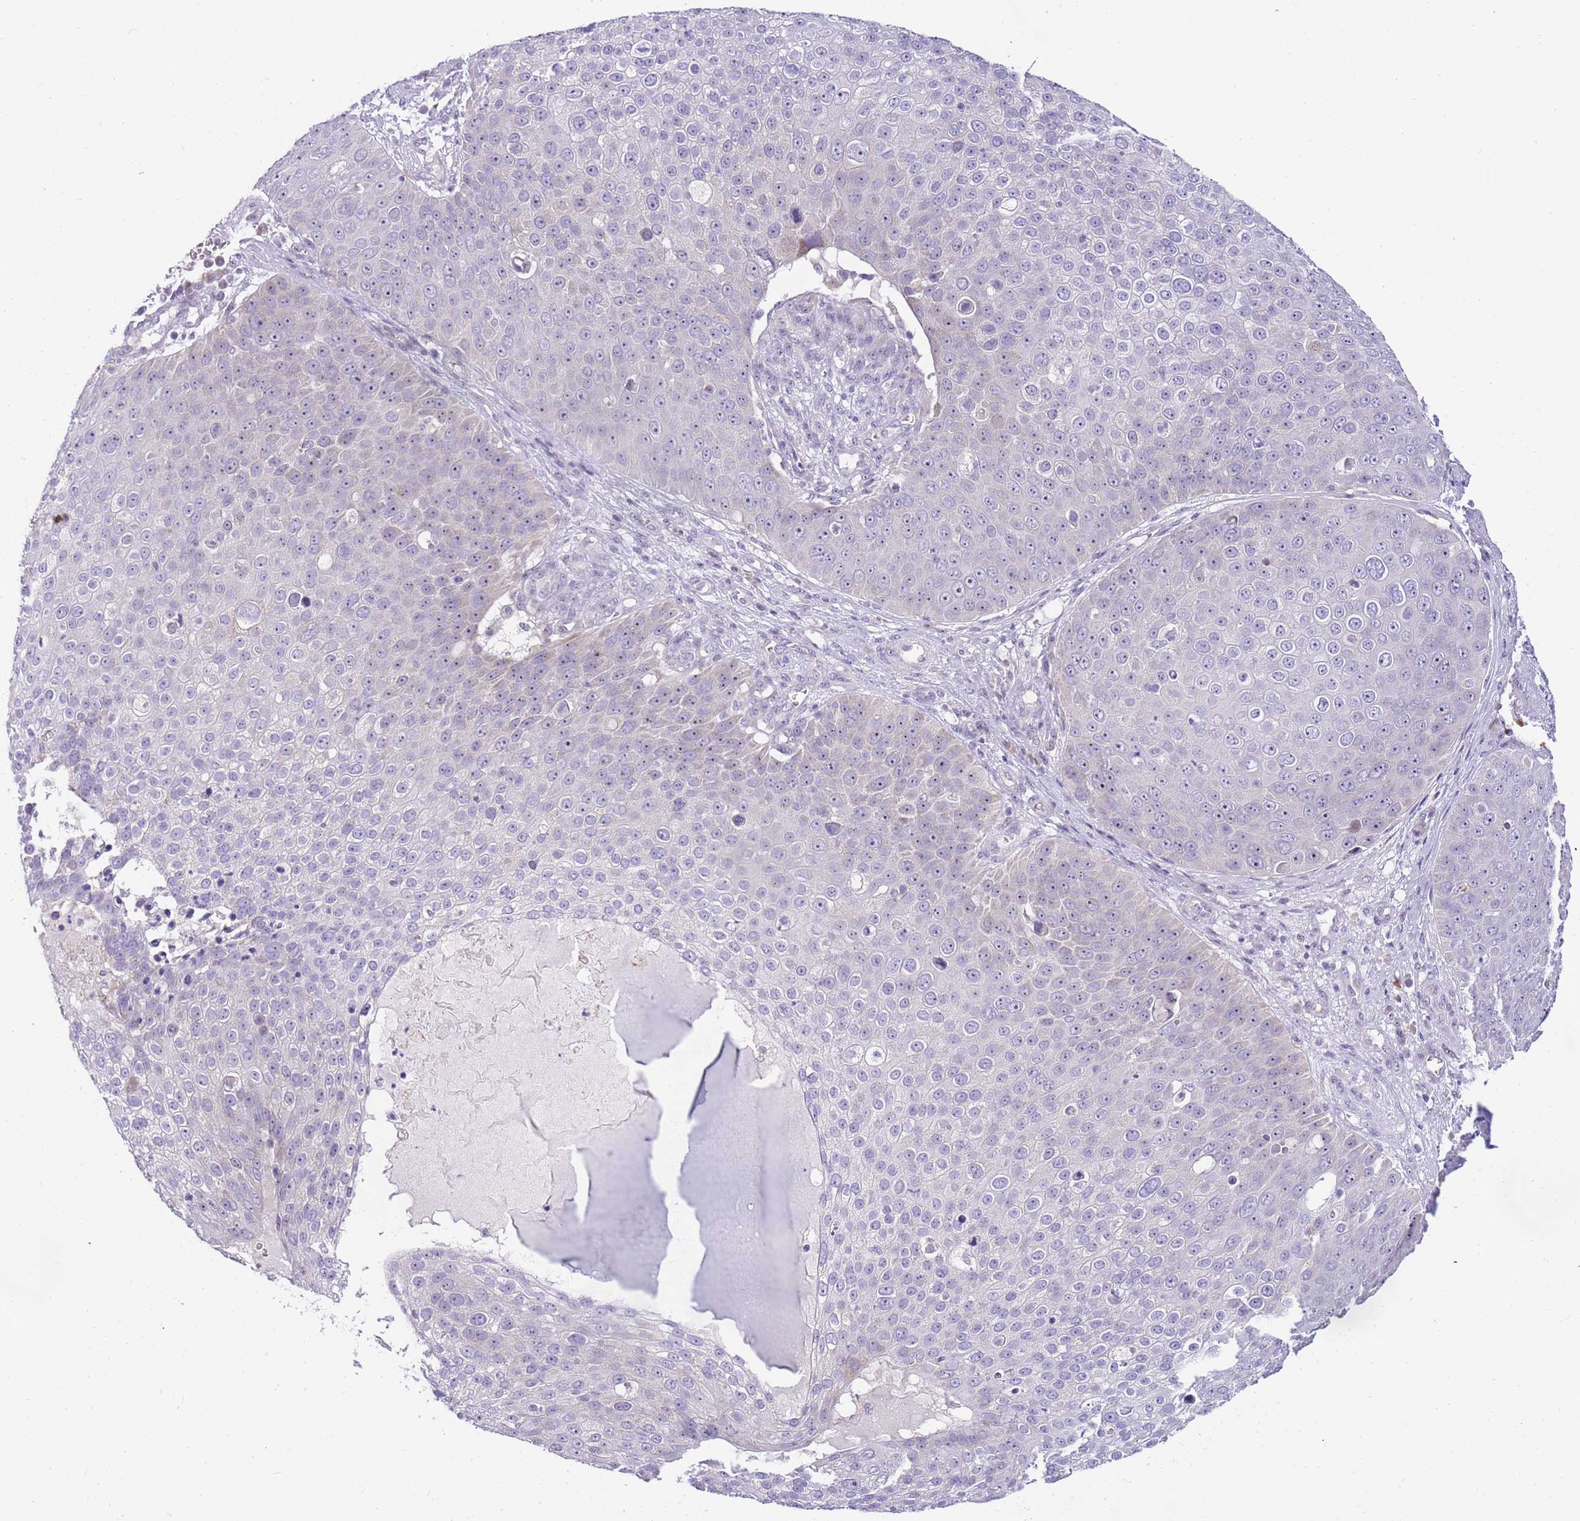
{"staining": {"intensity": "negative", "quantity": "none", "location": "none"}, "tissue": "skin cancer", "cell_type": "Tumor cells", "image_type": "cancer", "snomed": [{"axis": "morphology", "description": "Squamous cell carcinoma, NOS"}, {"axis": "topography", "description": "Skin"}], "caption": "The image demonstrates no significant staining in tumor cells of skin cancer (squamous cell carcinoma). The staining is performed using DAB brown chromogen with nuclei counter-stained in using hematoxylin.", "gene": "DNAJA3", "patient": {"sex": "male", "age": 71}}